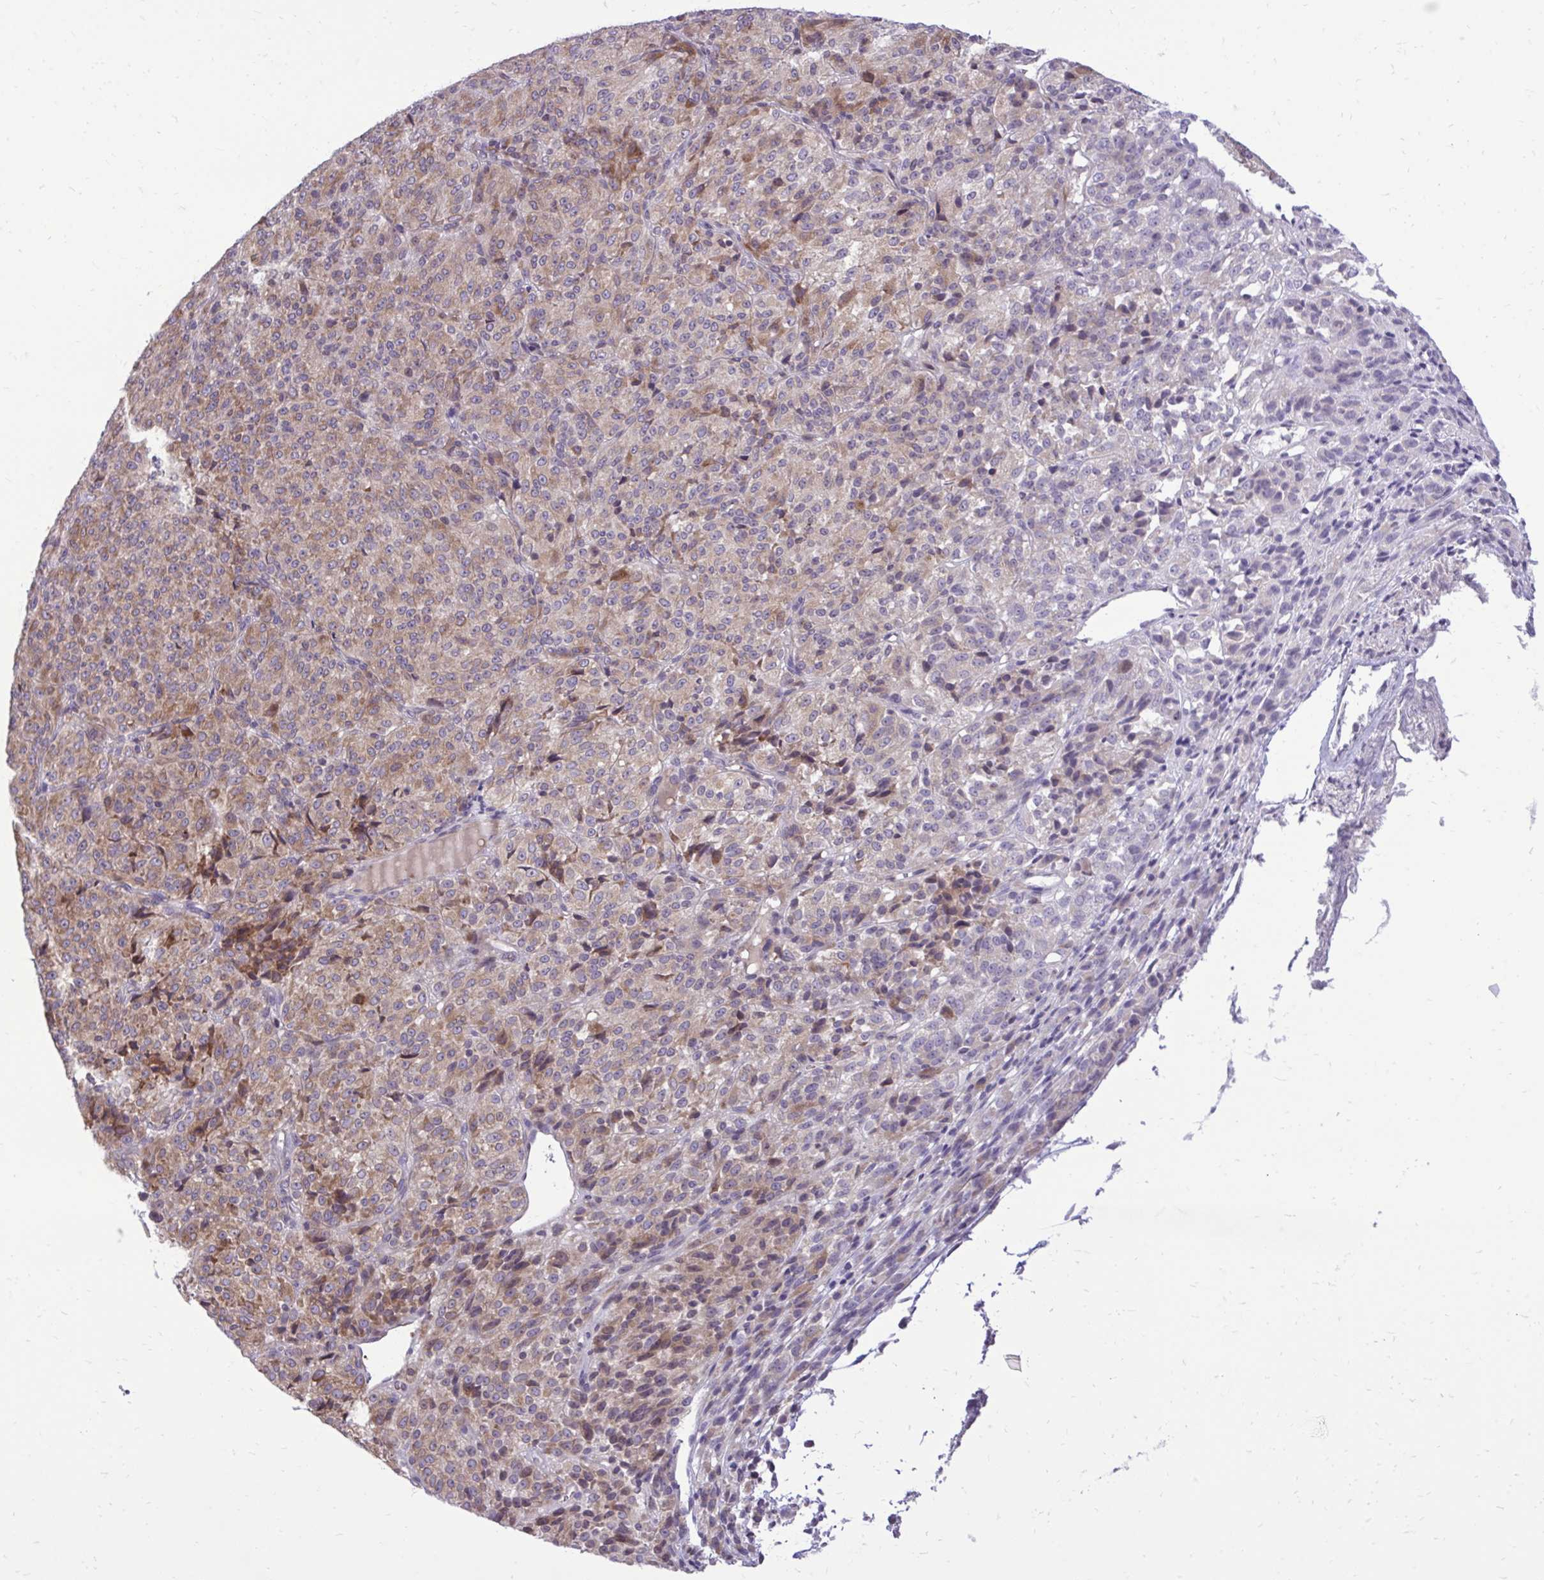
{"staining": {"intensity": "moderate", "quantity": "25%-75%", "location": "cytoplasmic/membranous"}, "tissue": "melanoma", "cell_type": "Tumor cells", "image_type": "cancer", "snomed": [{"axis": "morphology", "description": "Malignant melanoma, Metastatic site"}, {"axis": "topography", "description": "Brain"}], "caption": "A histopathology image showing moderate cytoplasmic/membranous positivity in about 25%-75% of tumor cells in malignant melanoma (metastatic site), as visualized by brown immunohistochemical staining.", "gene": "METTL9", "patient": {"sex": "female", "age": 56}}